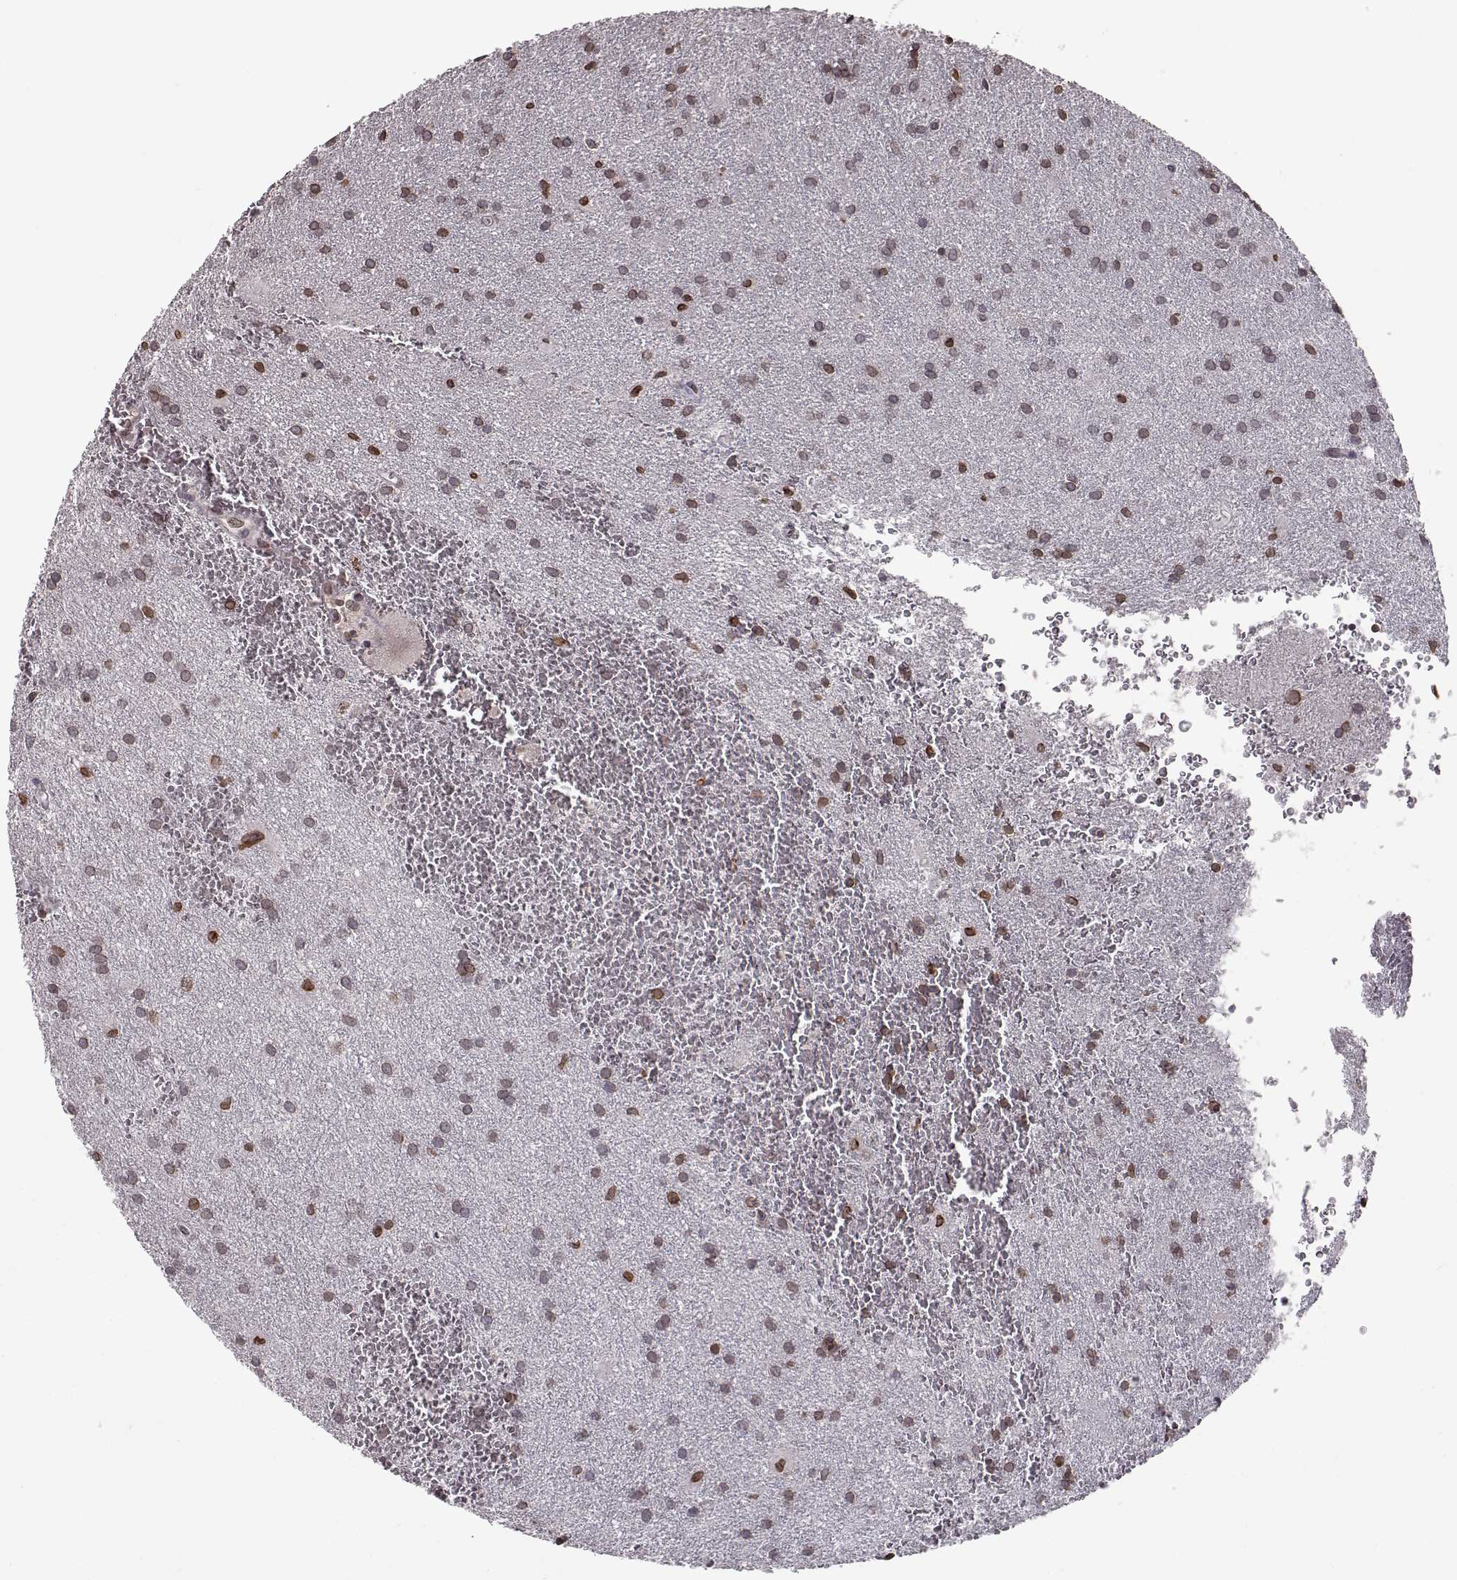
{"staining": {"intensity": "weak", "quantity": ">75%", "location": "cytoplasmic/membranous,nuclear"}, "tissue": "glioma", "cell_type": "Tumor cells", "image_type": "cancer", "snomed": [{"axis": "morphology", "description": "Glioma, malignant, Low grade"}, {"axis": "topography", "description": "Brain"}], "caption": "This photomicrograph demonstrates glioma stained with IHC to label a protein in brown. The cytoplasmic/membranous and nuclear of tumor cells show weak positivity for the protein. Nuclei are counter-stained blue.", "gene": "NUP37", "patient": {"sex": "male", "age": 58}}